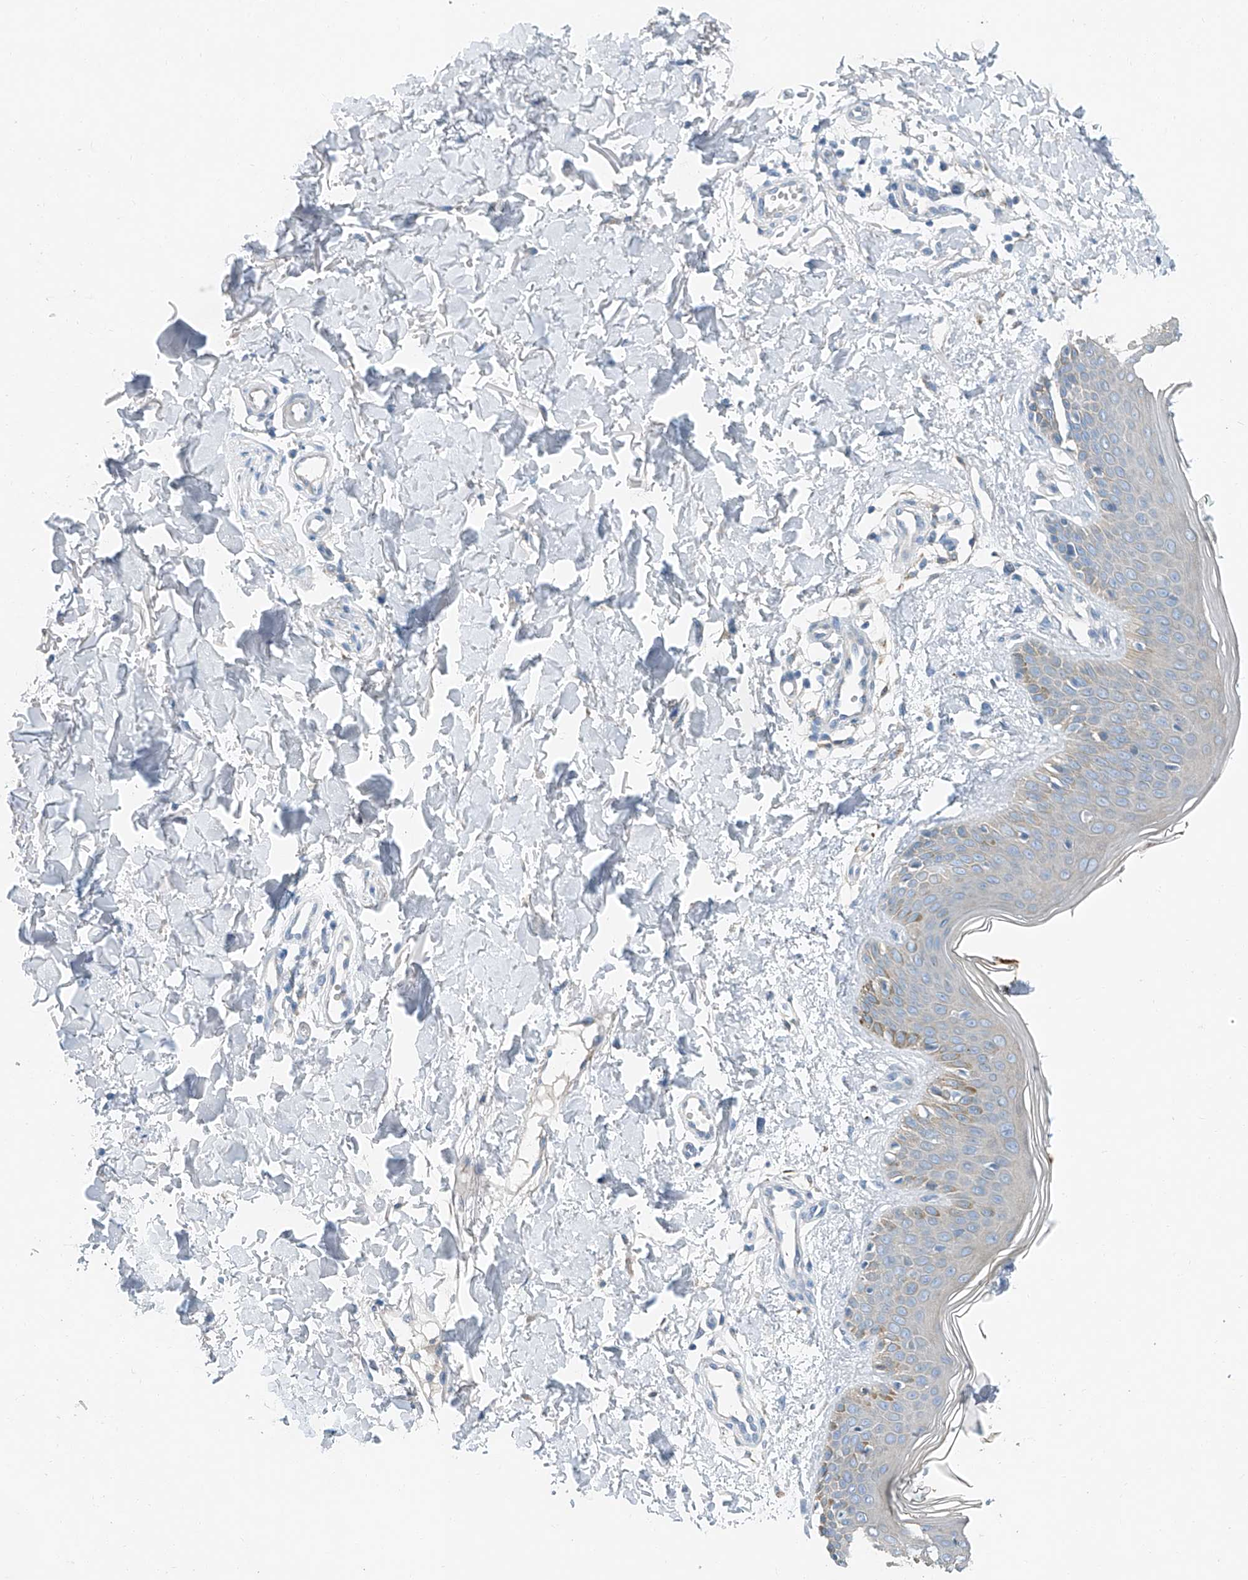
{"staining": {"intensity": "negative", "quantity": "none", "location": "none"}, "tissue": "skin", "cell_type": "Fibroblasts", "image_type": "normal", "snomed": [{"axis": "morphology", "description": "Normal tissue, NOS"}, {"axis": "topography", "description": "Skin"}], "caption": "Skin was stained to show a protein in brown. There is no significant staining in fibroblasts. Brightfield microscopy of immunohistochemistry (IHC) stained with DAB (3,3'-diaminobenzidine) (brown) and hematoxylin (blue), captured at high magnification.", "gene": "MDGA1", "patient": {"sex": "male", "age": 37}}